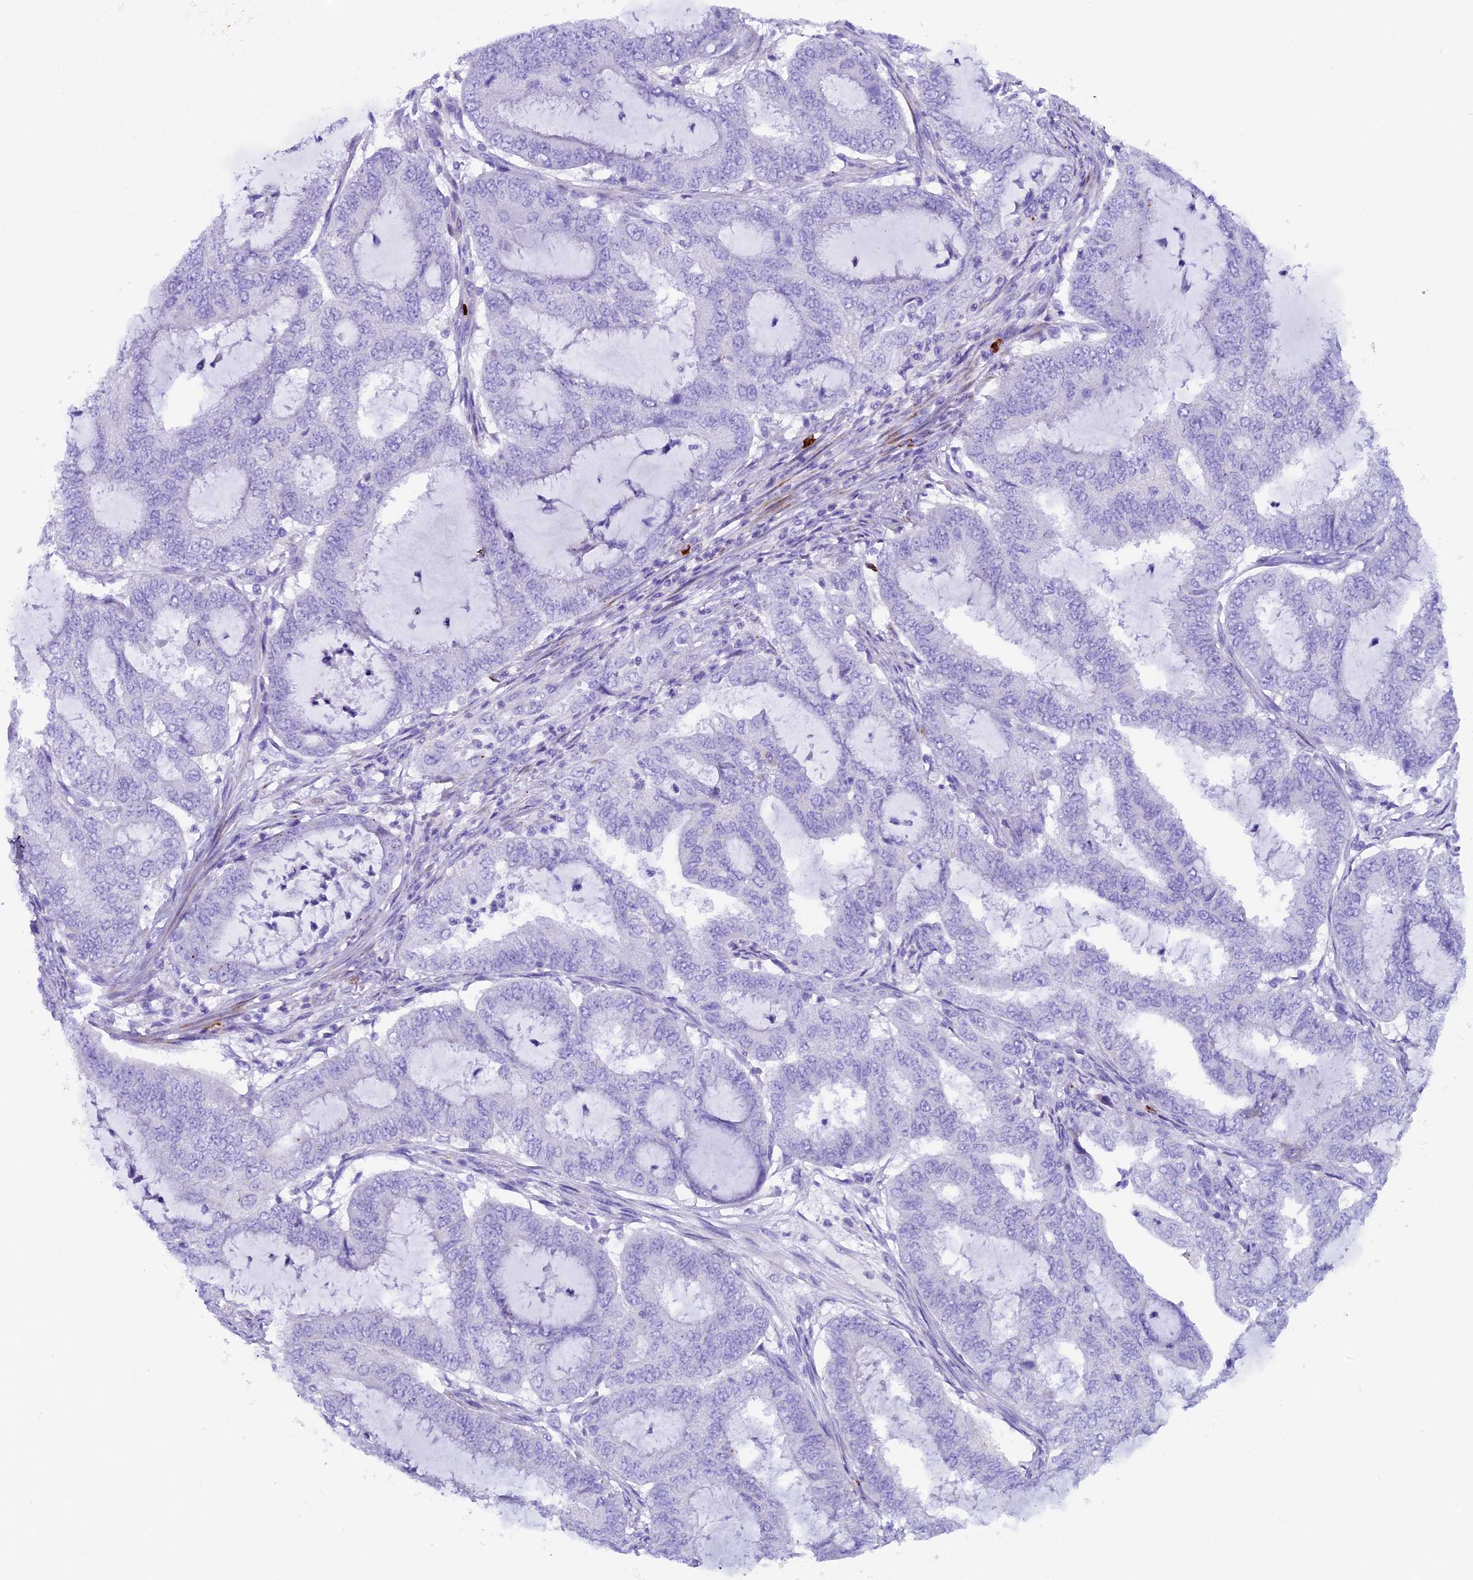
{"staining": {"intensity": "negative", "quantity": "none", "location": "none"}, "tissue": "endometrial cancer", "cell_type": "Tumor cells", "image_type": "cancer", "snomed": [{"axis": "morphology", "description": "Adenocarcinoma, NOS"}, {"axis": "topography", "description": "Endometrium"}], "caption": "Protein analysis of endometrial cancer (adenocarcinoma) displays no significant positivity in tumor cells.", "gene": "RTTN", "patient": {"sex": "female", "age": 51}}